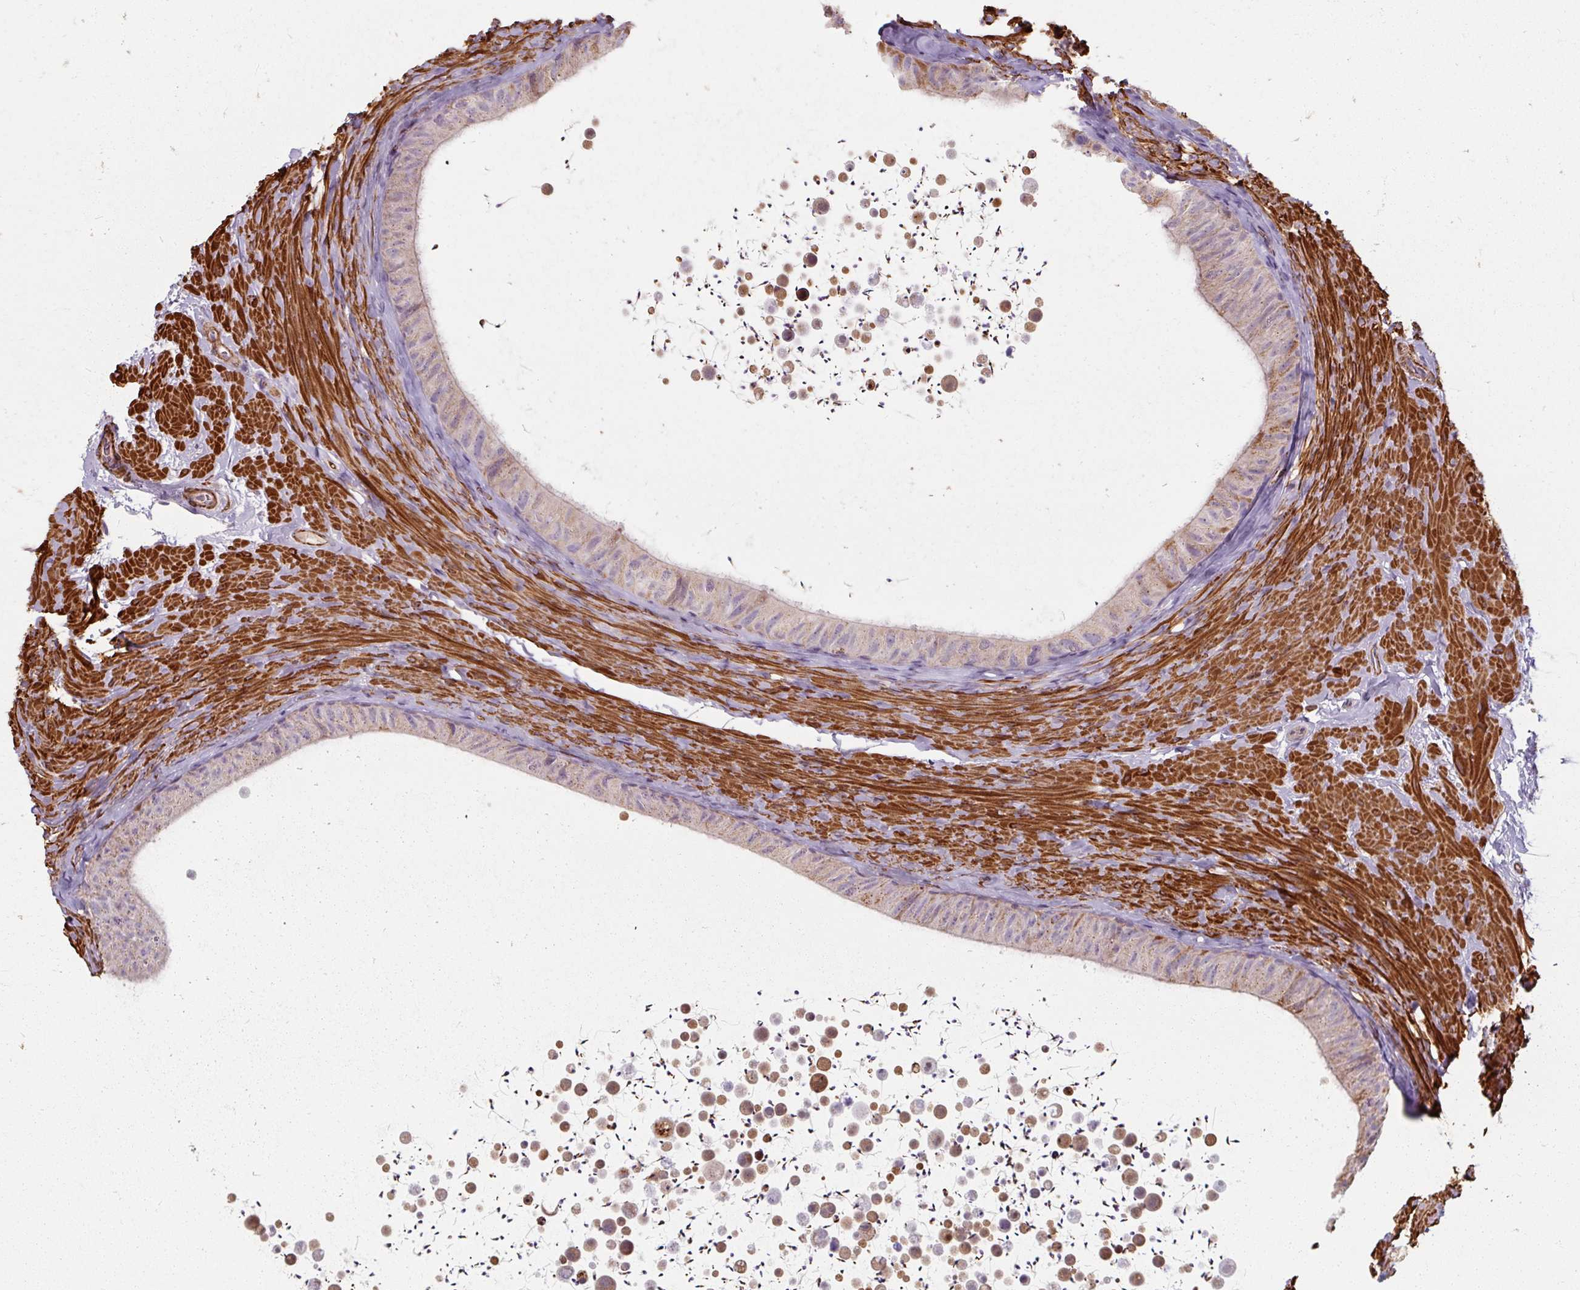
{"staining": {"intensity": "moderate", "quantity": "<25%", "location": "cytoplasmic/membranous"}, "tissue": "epididymis", "cell_type": "Glandular cells", "image_type": "normal", "snomed": [{"axis": "morphology", "description": "Normal tissue, NOS"}, {"axis": "topography", "description": "Epididymis, spermatic cord, NOS"}, {"axis": "topography", "description": "Epididymis"}], "caption": "Epididymis stained with IHC exhibits moderate cytoplasmic/membranous positivity in about <25% of glandular cells. (brown staining indicates protein expression, while blue staining denotes nuclei).", "gene": "MRPS5", "patient": {"sex": "male", "age": 31}}